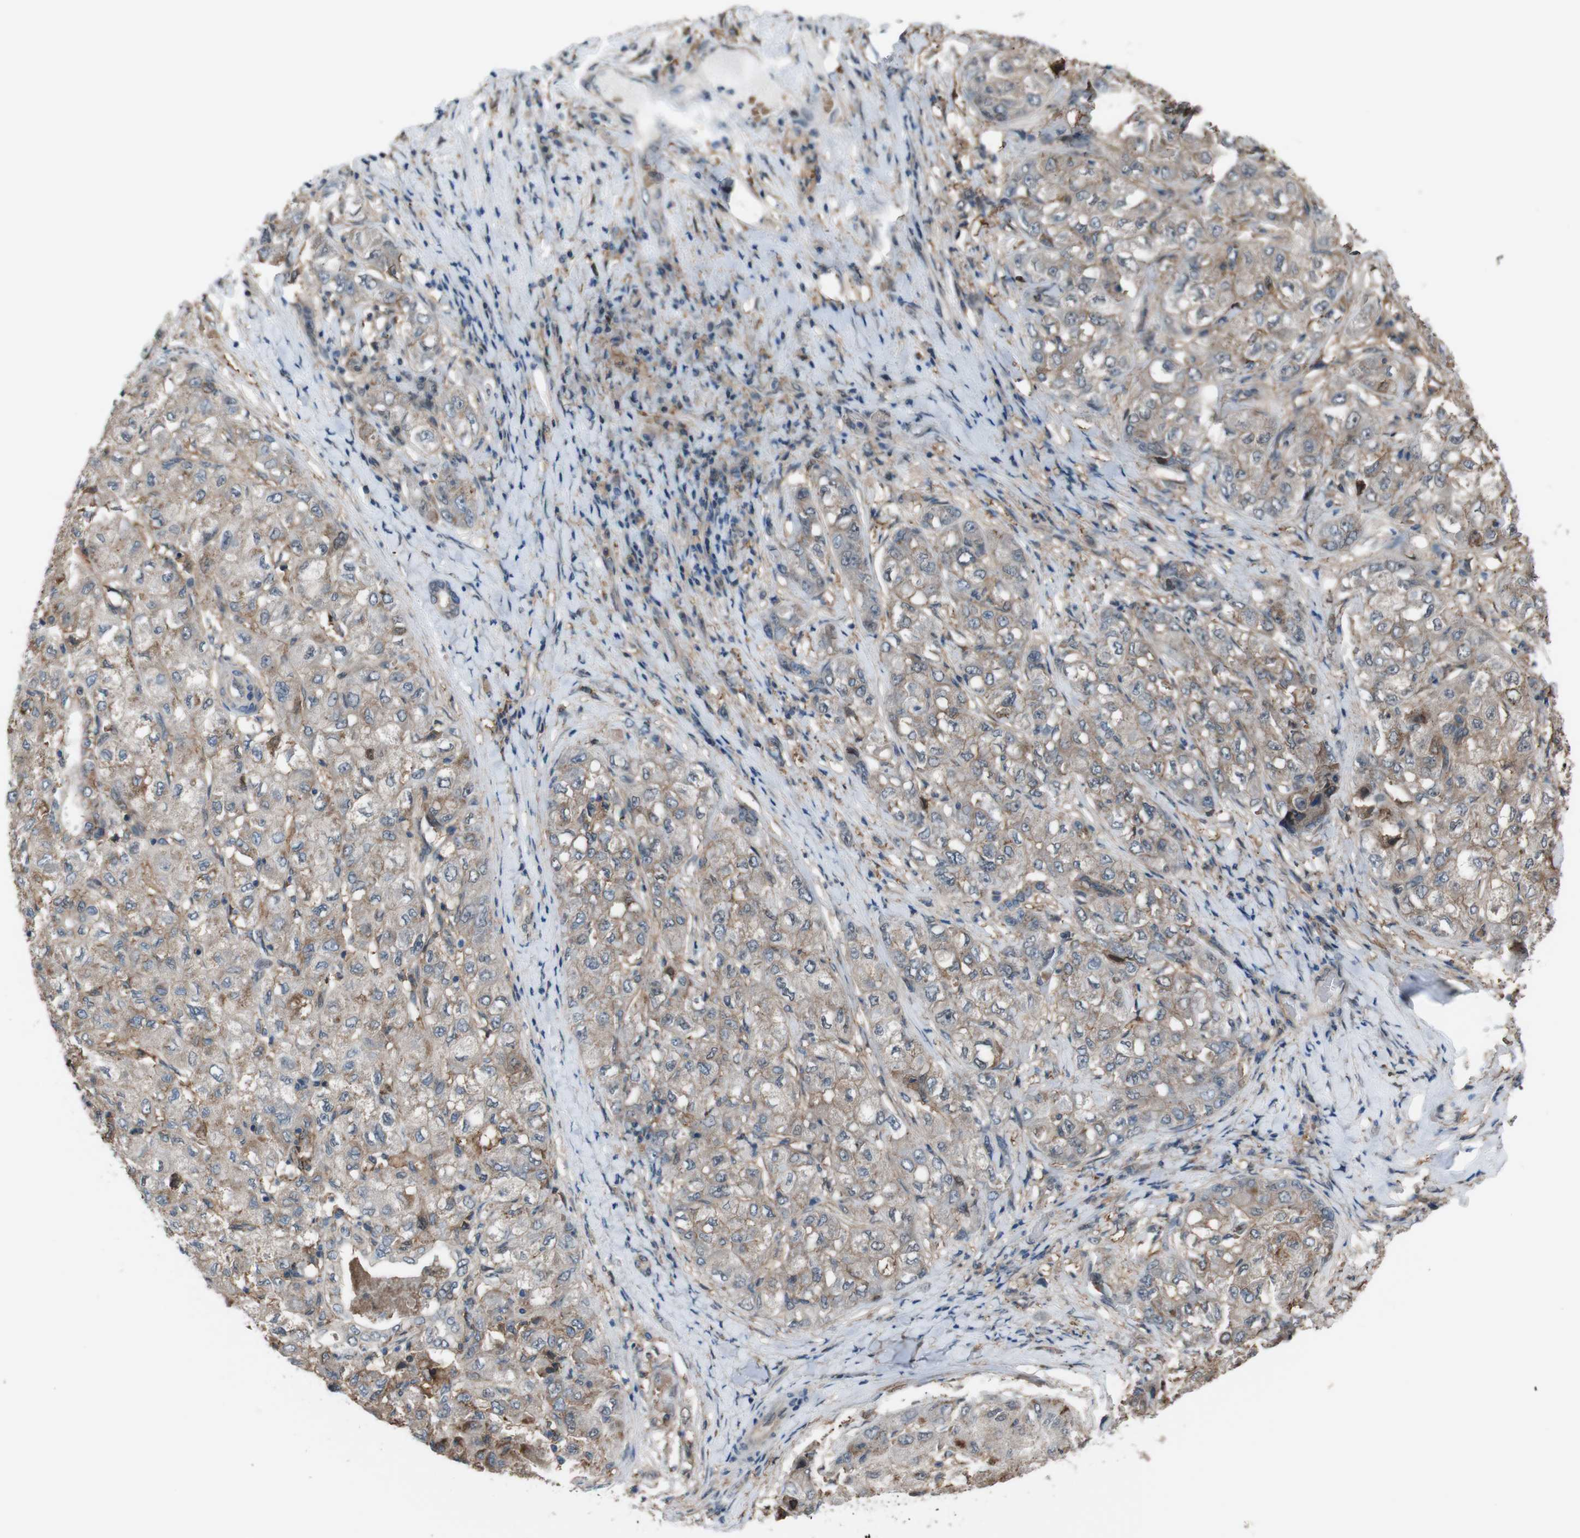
{"staining": {"intensity": "moderate", "quantity": "25%-75%", "location": "cytoplasmic/membranous"}, "tissue": "liver cancer", "cell_type": "Tumor cells", "image_type": "cancer", "snomed": [{"axis": "morphology", "description": "Carcinoma, Hepatocellular, NOS"}, {"axis": "topography", "description": "Liver"}], "caption": "Immunohistochemistry of liver cancer (hepatocellular carcinoma) reveals medium levels of moderate cytoplasmic/membranous positivity in approximately 25%-75% of tumor cells.", "gene": "ATP2B1", "patient": {"sex": "male", "age": 80}}